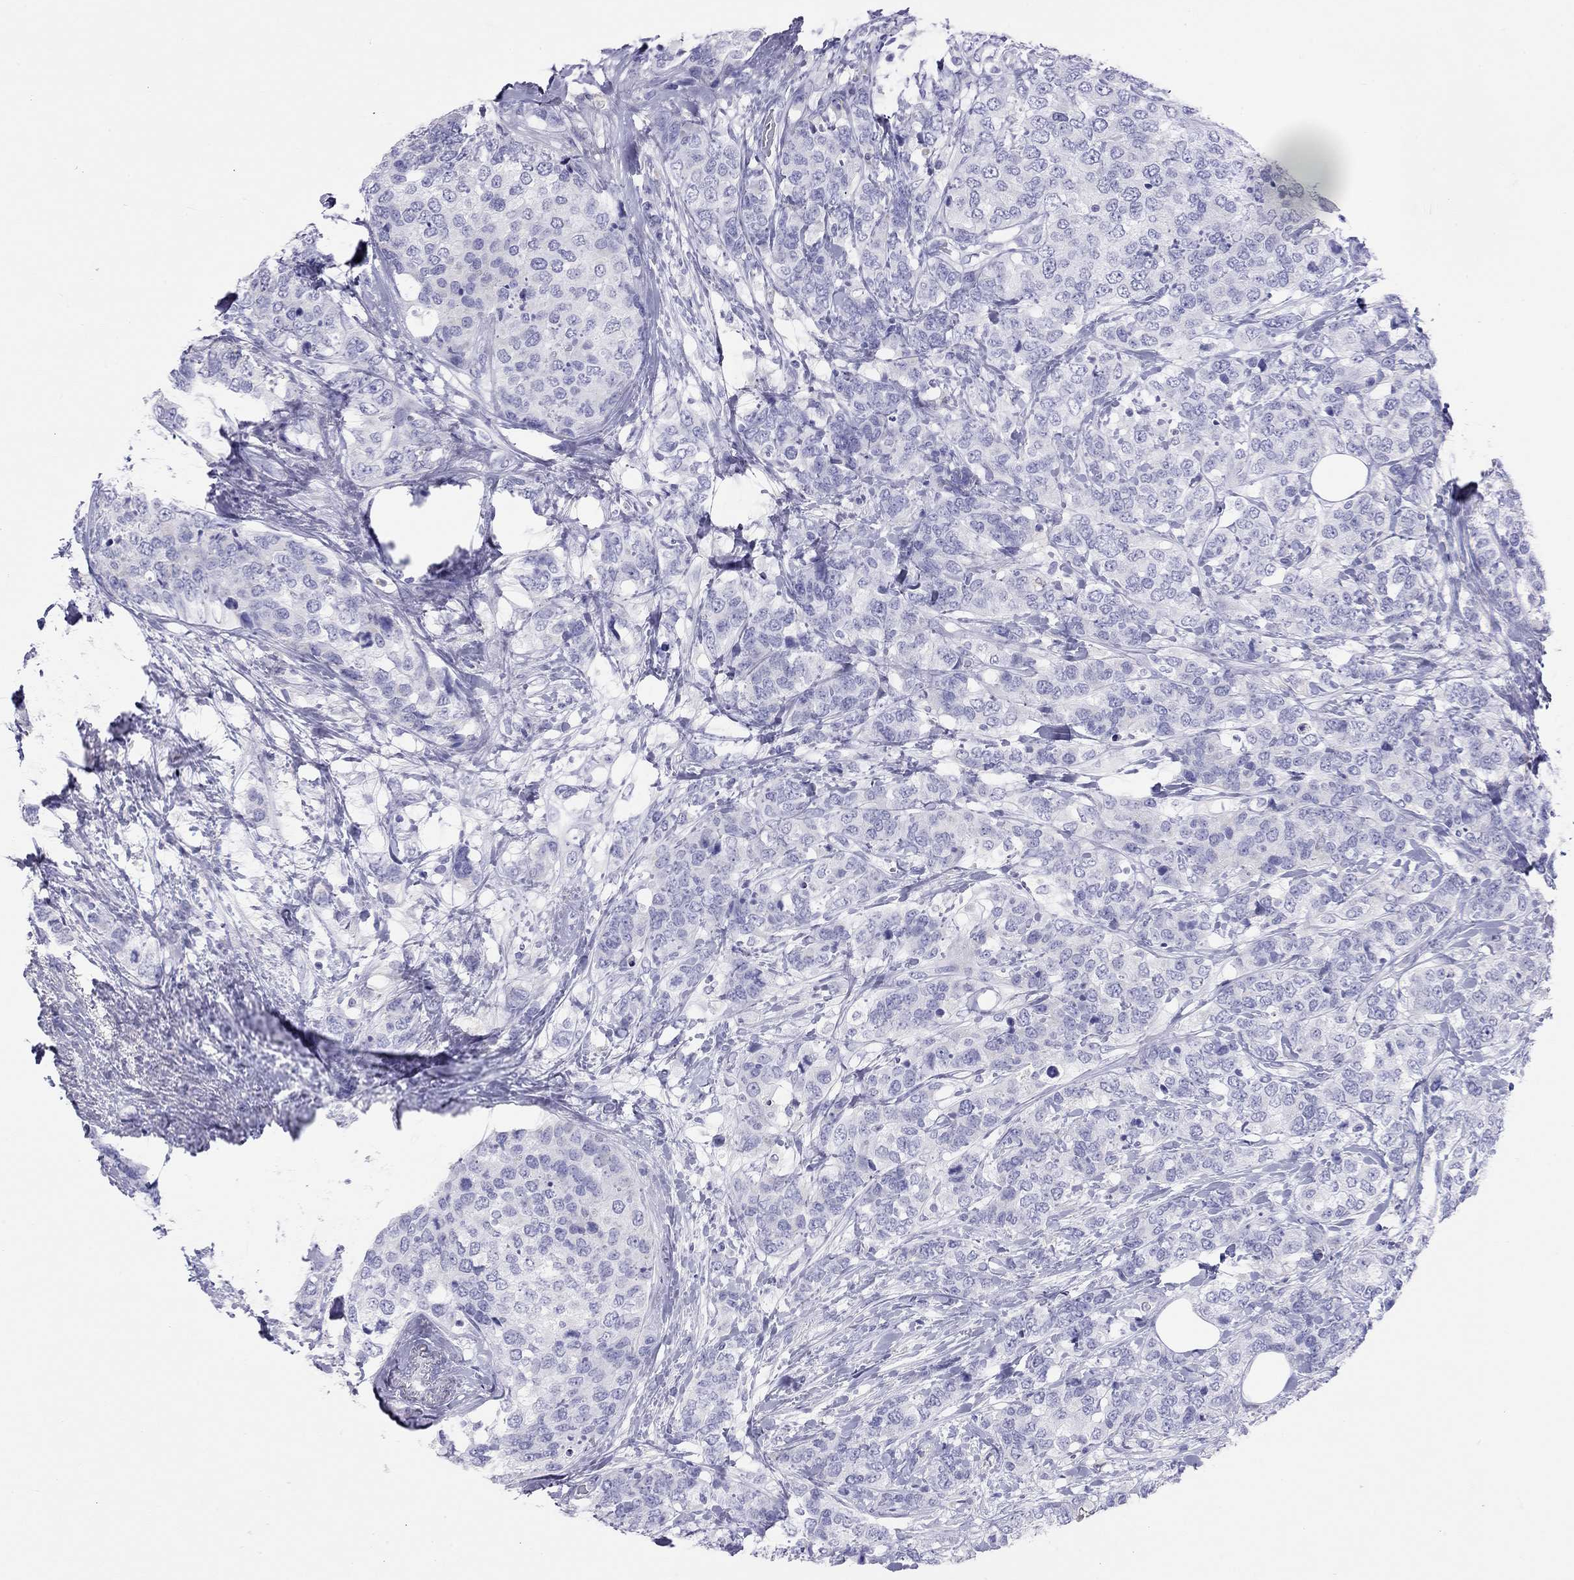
{"staining": {"intensity": "negative", "quantity": "none", "location": "none"}, "tissue": "breast cancer", "cell_type": "Tumor cells", "image_type": "cancer", "snomed": [{"axis": "morphology", "description": "Lobular carcinoma"}, {"axis": "topography", "description": "Breast"}], "caption": "Human breast cancer (lobular carcinoma) stained for a protein using immunohistochemistry exhibits no expression in tumor cells.", "gene": "HLA-DQB2", "patient": {"sex": "female", "age": 59}}